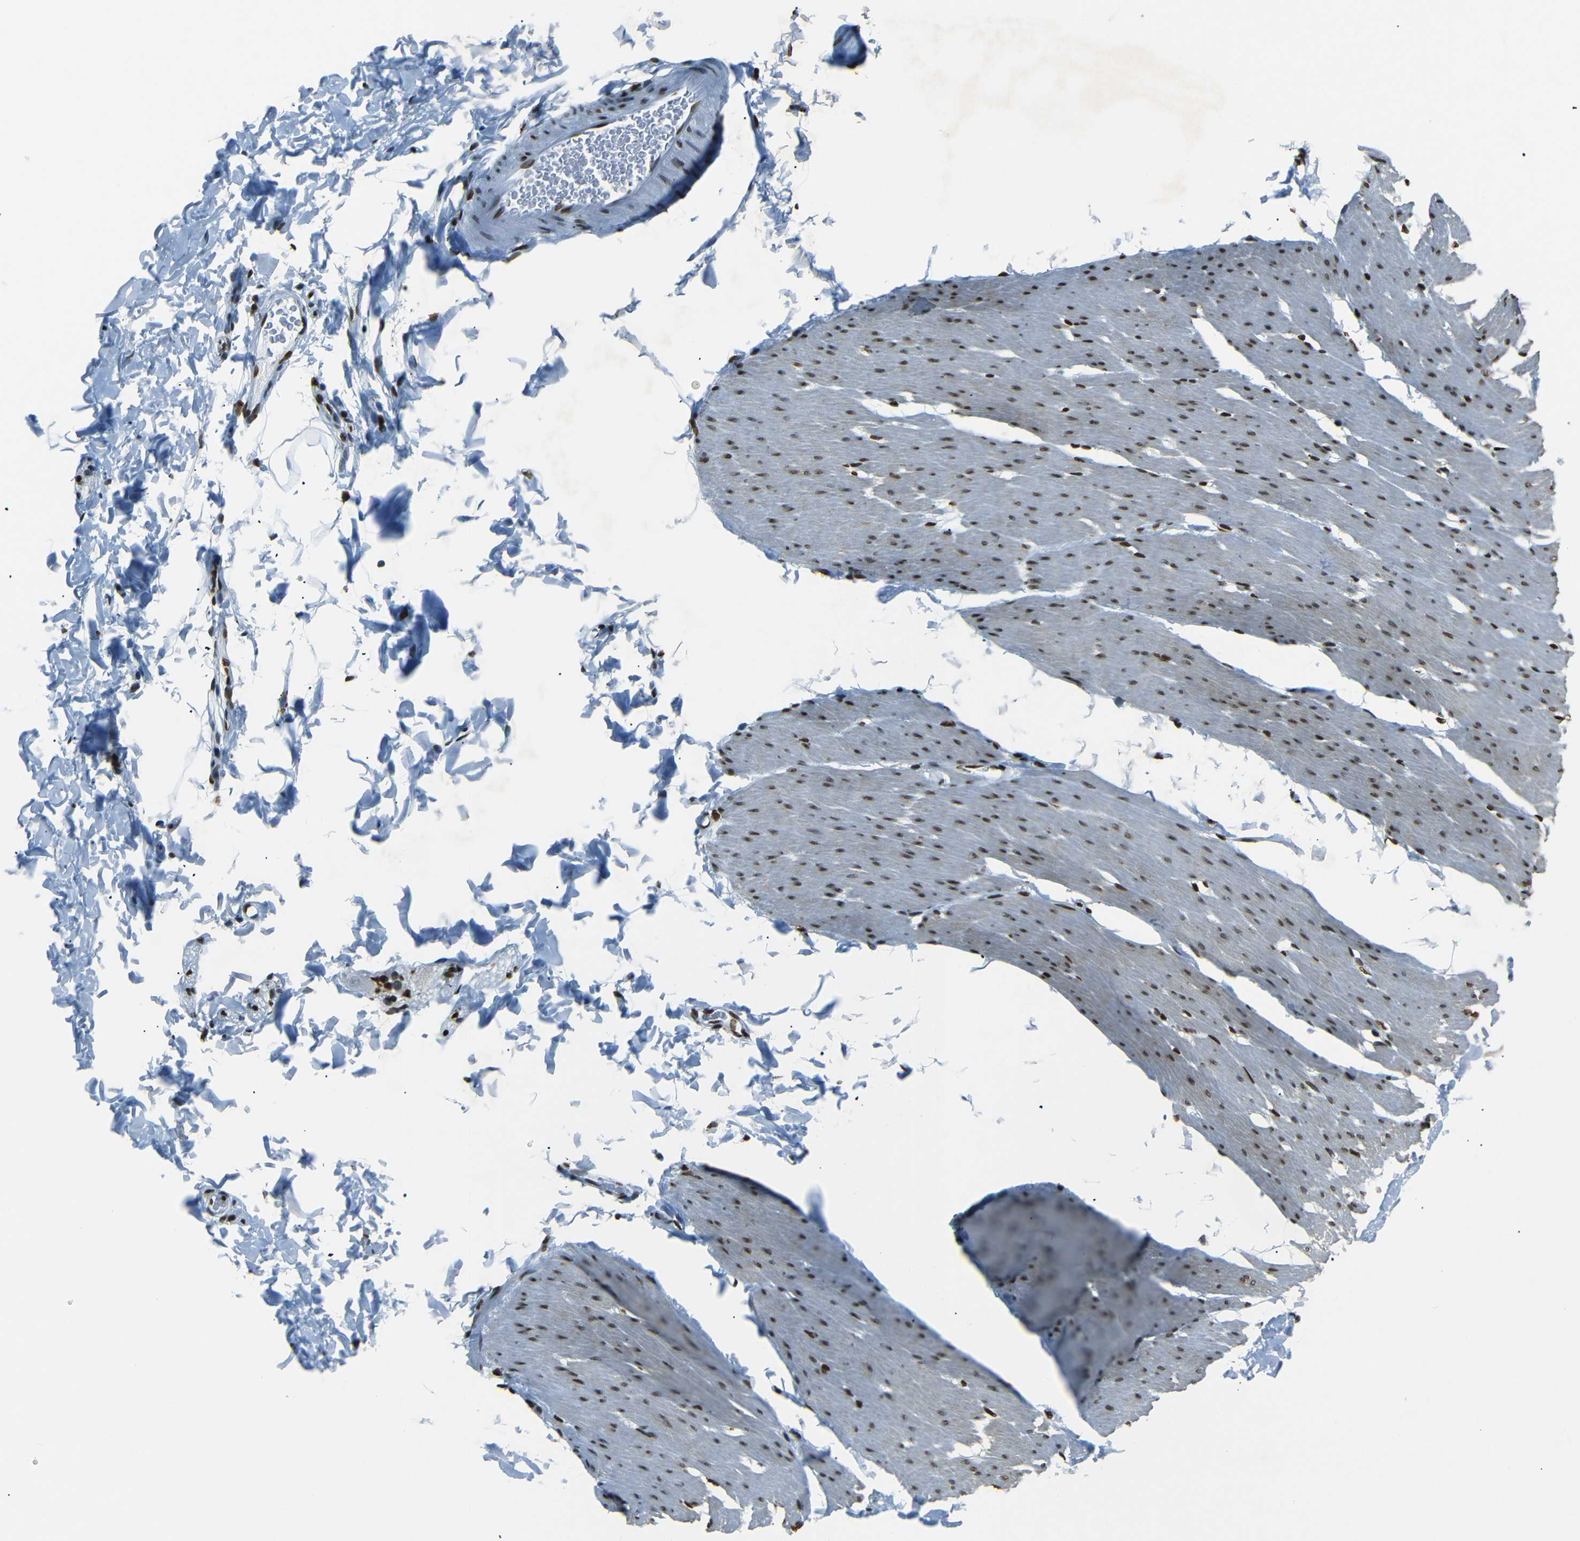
{"staining": {"intensity": "strong", "quantity": ">75%", "location": "nuclear"}, "tissue": "smooth muscle", "cell_type": "Smooth muscle cells", "image_type": "normal", "snomed": [{"axis": "morphology", "description": "Normal tissue, NOS"}, {"axis": "topography", "description": "Smooth muscle"}, {"axis": "topography", "description": "Colon"}], "caption": "A brown stain highlights strong nuclear positivity of a protein in smooth muscle cells of benign smooth muscle.", "gene": "HMGN1", "patient": {"sex": "male", "age": 67}}